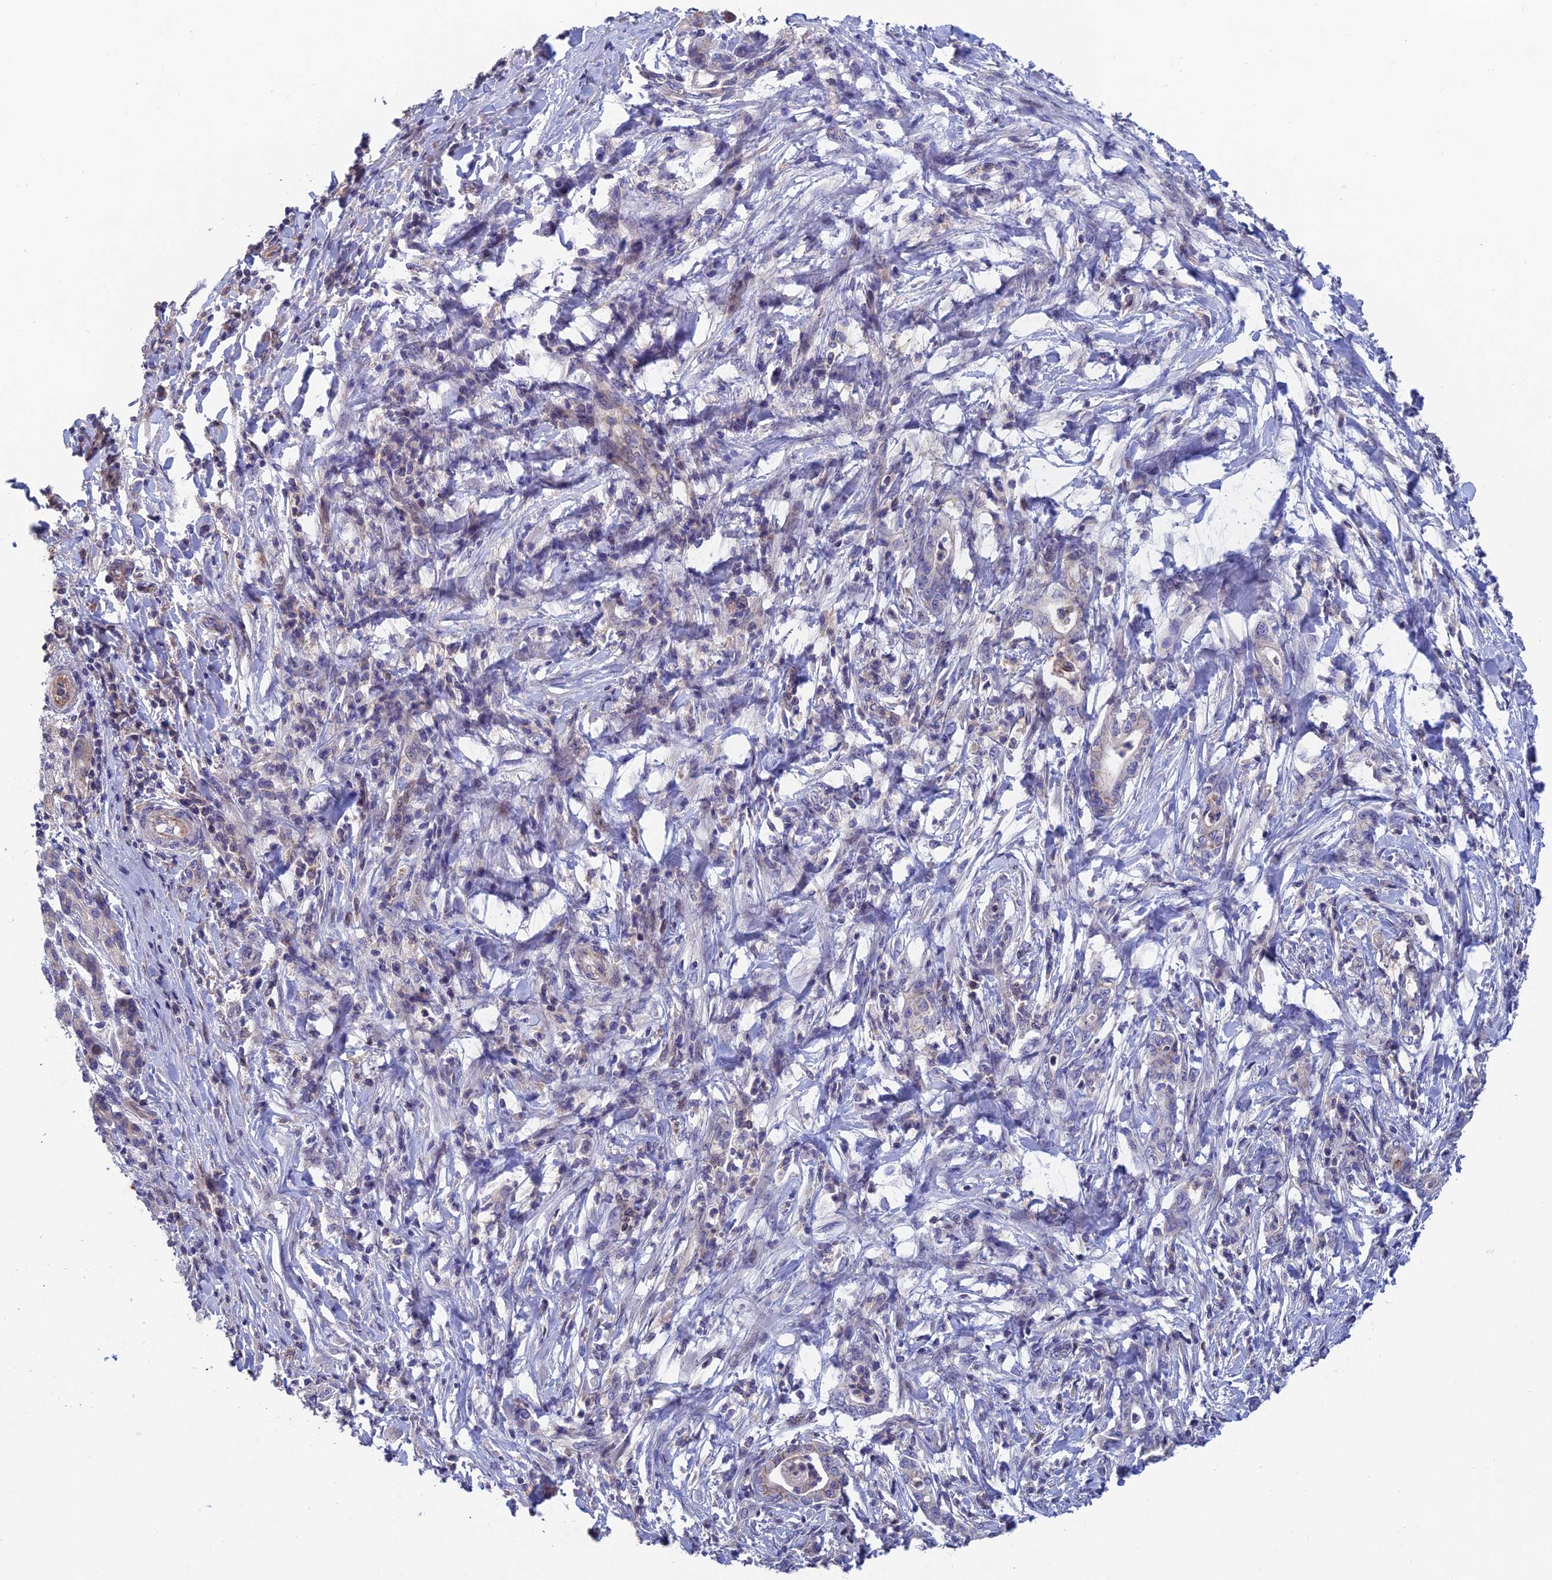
{"staining": {"intensity": "negative", "quantity": "none", "location": "none"}, "tissue": "pancreatic cancer", "cell_type": "Tumor cells", "image_type": "cancer", "snomed": [{"axis": "morphology", "description": "Normal tissue, NOS"}, {"axis": "morphology", "description": "Adenocarcinoma, NOS"}, {"axis": "topography", "description": "Pancreas"}], "caption": "An immunohistochemistry photomicrograph of pancreatic cancer (adenocarcinoma) is shown. There is no staining in tumor cells of pancreatic cancer (adenocarcinoma).", "gene": "USP37", "patient": {"sex": "female", "age": 55}}